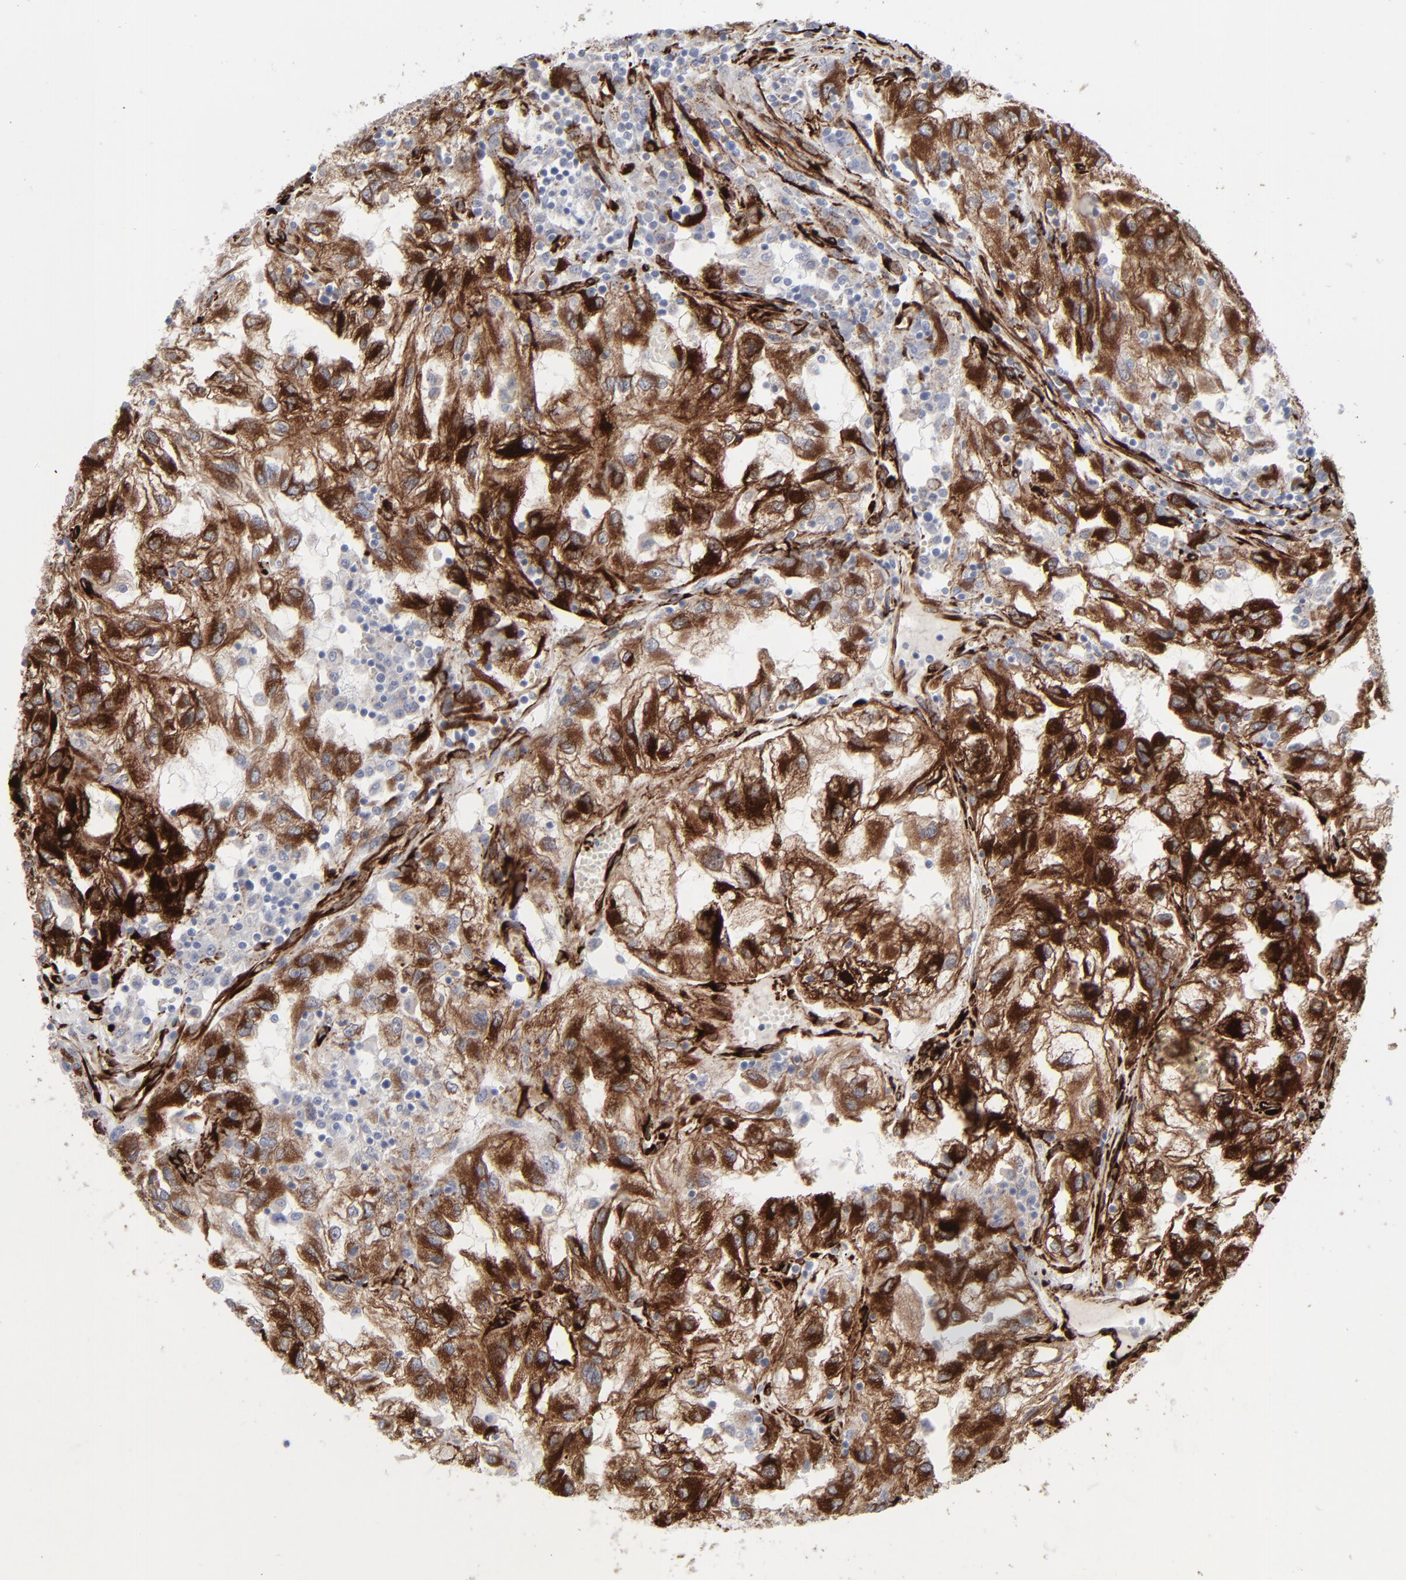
{"staining": {"intensity": "strong", "quantity": "25%-75%", "location": "cytoplasmic/membranous"}, "tissue": "renal cancer", "cell_type": "Tumor cells", "image_type": "cancer", "snomed": [{"axis": "morphology", "description": "Normal tissue, NOS"}, {"axis": "morphology", "description": "Adenocarcinoma, NOS"}, {"axis": "topography", "description": "Kidney"}], "caption": "Immunohistochemistry photomicrograph of neoplastic tissue: renal cancer (adenocarcinoma) stained using immunohistochemistry shows high levels of strong protein expression localized specifically in the cytoplasmic/membranous of tumor cells, appearing as a cytoplasmic/membranous brown color.", "gene": "SPARC", "patient": {"sex": "male", "age": 71}}